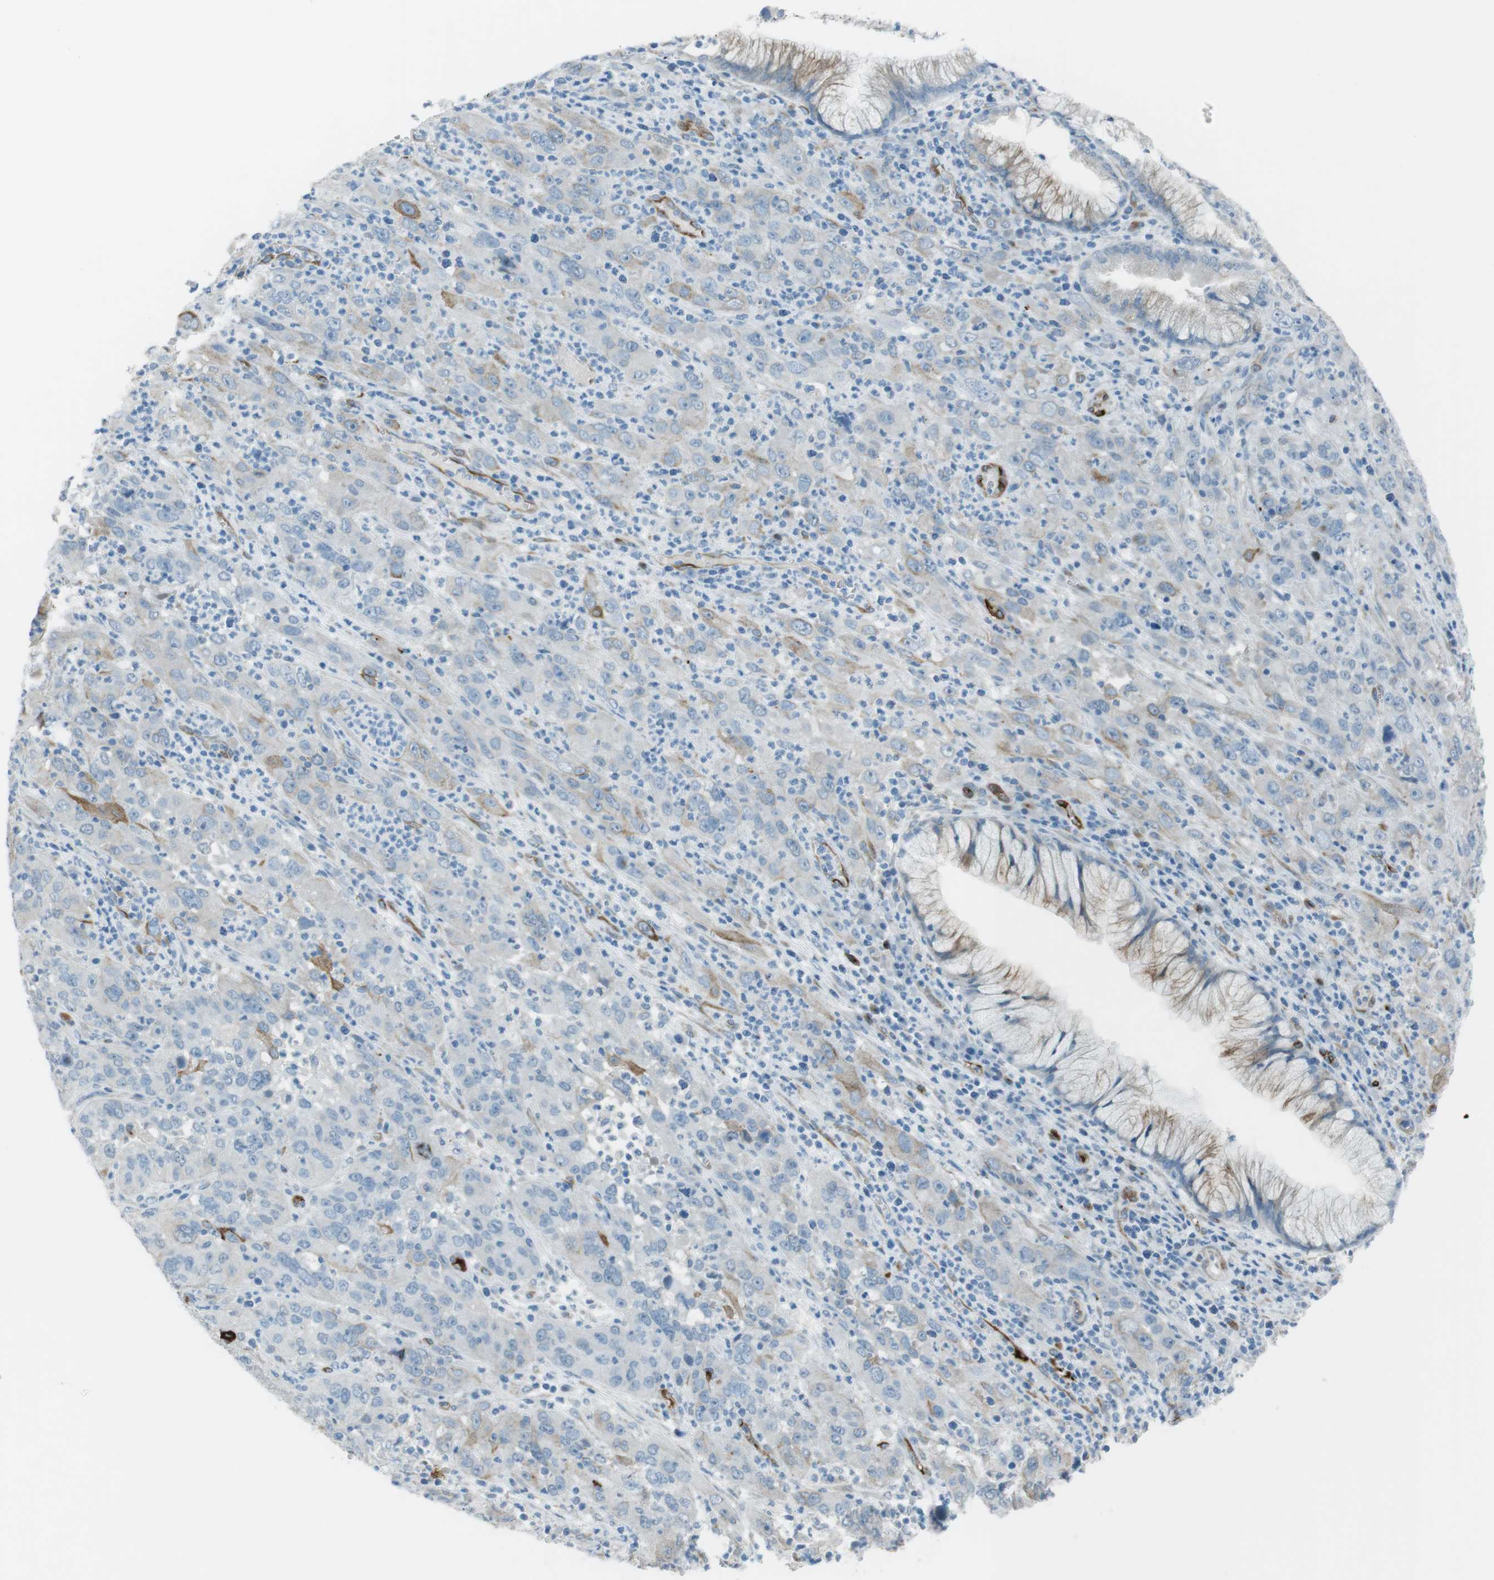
{"staining": {"intensity": "negative", "quantity": "none", "location": "none"}, "tissue": "cervical cancer", "cell_type": "Tumor cells", "image_type": "cancer", "snomed": [{"axis": "morphology", "description": "Squamous cell carcinoma, NOS"}, {"axis": "topography", "description": "Cervix"}], "caption": "An image of cervical cancer (squamous cell carcinoma) stained for a protein shows no brown staining in tumor cells.", "gene": "TUBB2A", "patient": {"sex": "female", "age": 32}}